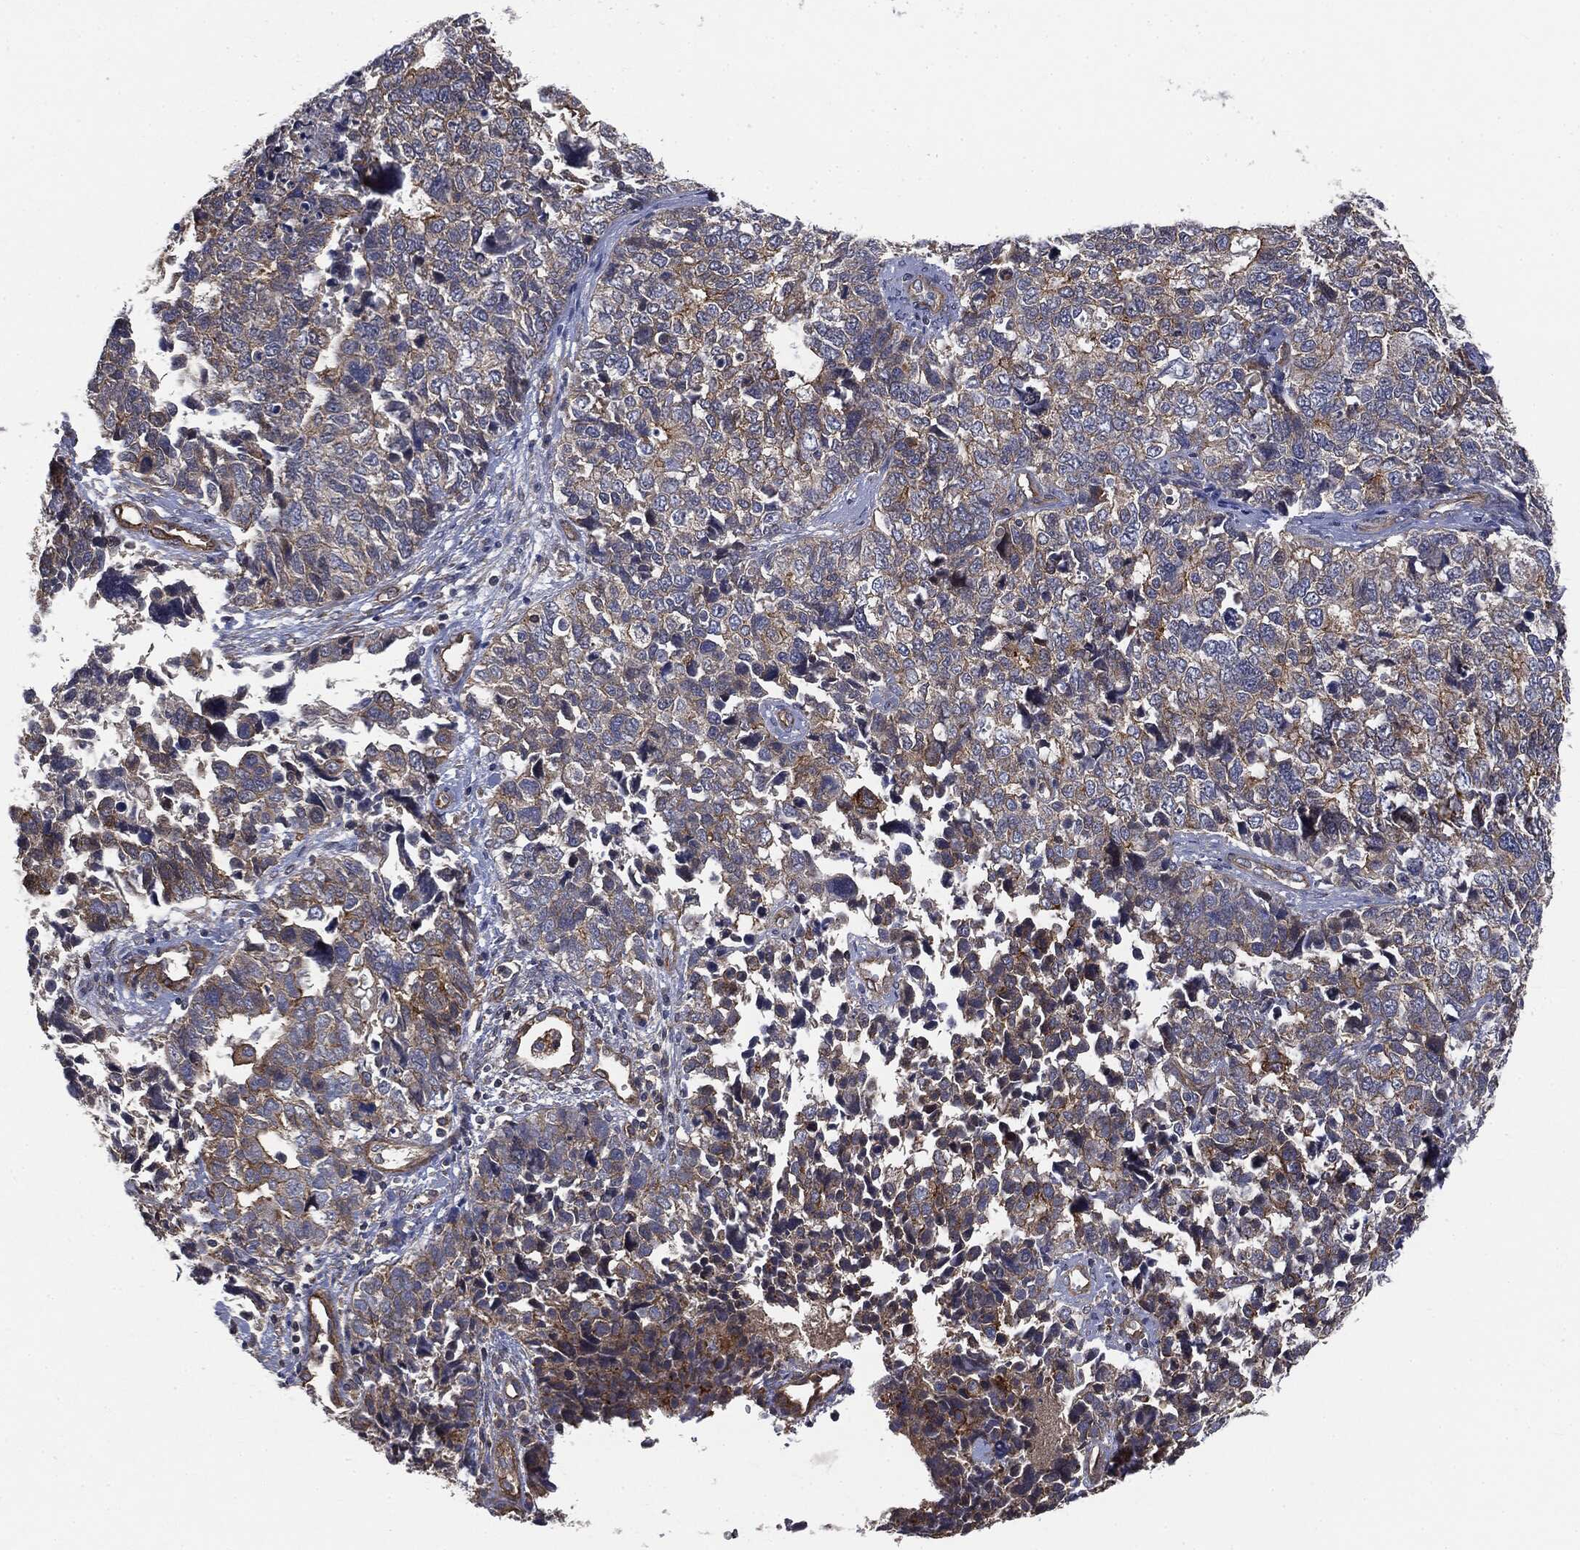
{"staining": {"intensity": "moderate", "quantity": "<25%", "location": "cytoplasmic/membranous"}, "tissue": "cervical cancer", "cell_type": "Tumor cells", "image_type": "cancer", "snomed": [{"axis": "morphology", "description": "Squamous cell carcinoma, NOS"}, {"axis": "topography", "description": "Cervix"}], "caption": "A low amount of moderate cytoplasmic/membranous positivity is appreciated in approximately <25% of tumor cells in cervical squamous cell carcinoma tissue. The protein is shown in brown color, while the nuclei are stained blue.", "gene": "EPS15L1", "patient": {"sex": "female", "age": 63}}